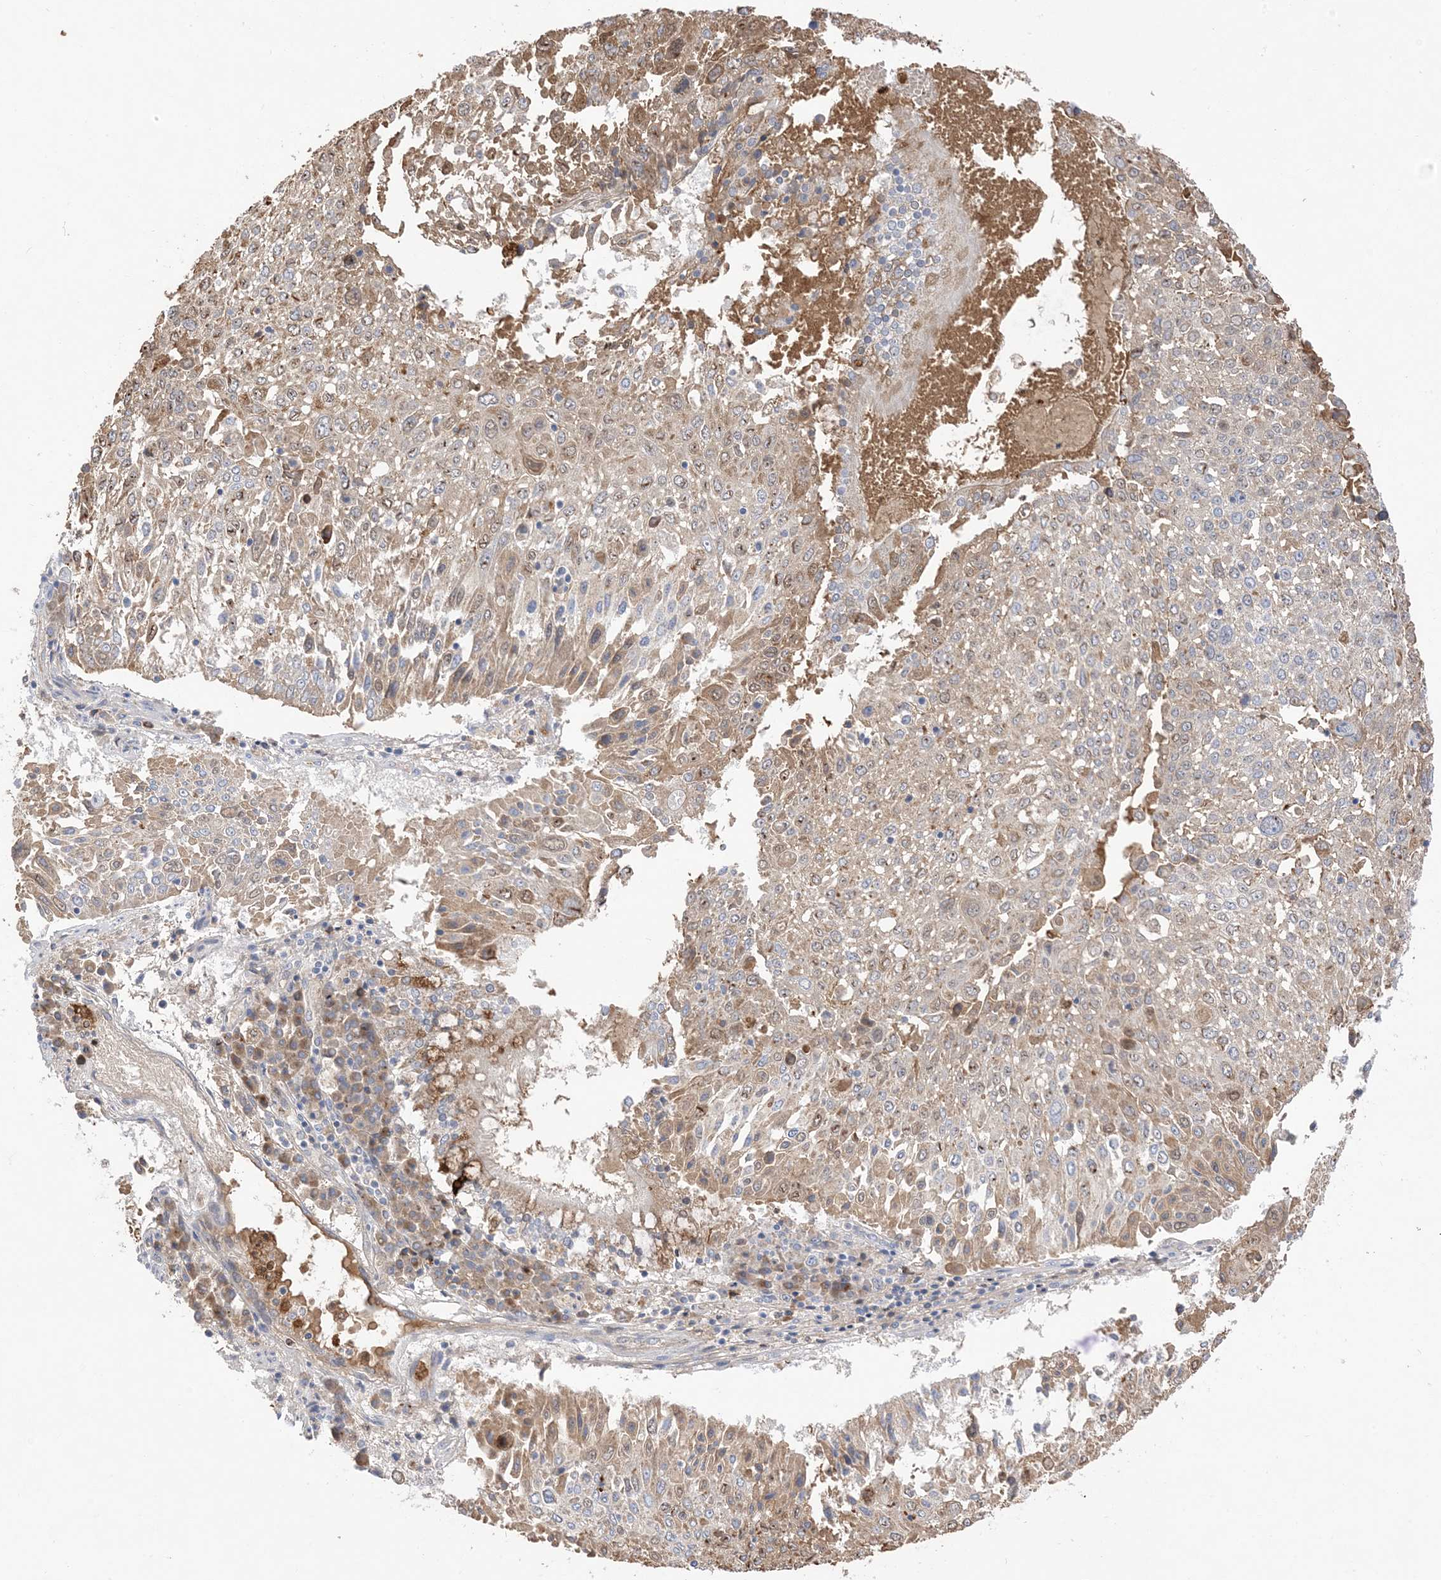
{"staining": {"intensity": "weak", "quantity": ">75%", "location": "cytoplasmic/membranous"}, "tissue": "lung cancer", "cell_type": "Tumor cells", "image_type": "cancer", "snomed": [{"axis": "morphology", "description": "Squamous cell carcinoma, NOS"}, {"axis": "topography", "description": "Lung"}], "caption": "This is an image of immunohistochemistry (IHC) staining of lung squamous cell carcinoma, which shows weak staining in the cytoplasmic/membranous of tumor cells.", "gene": "DPP9", "patient": {"sex": "male", "age": 65}}